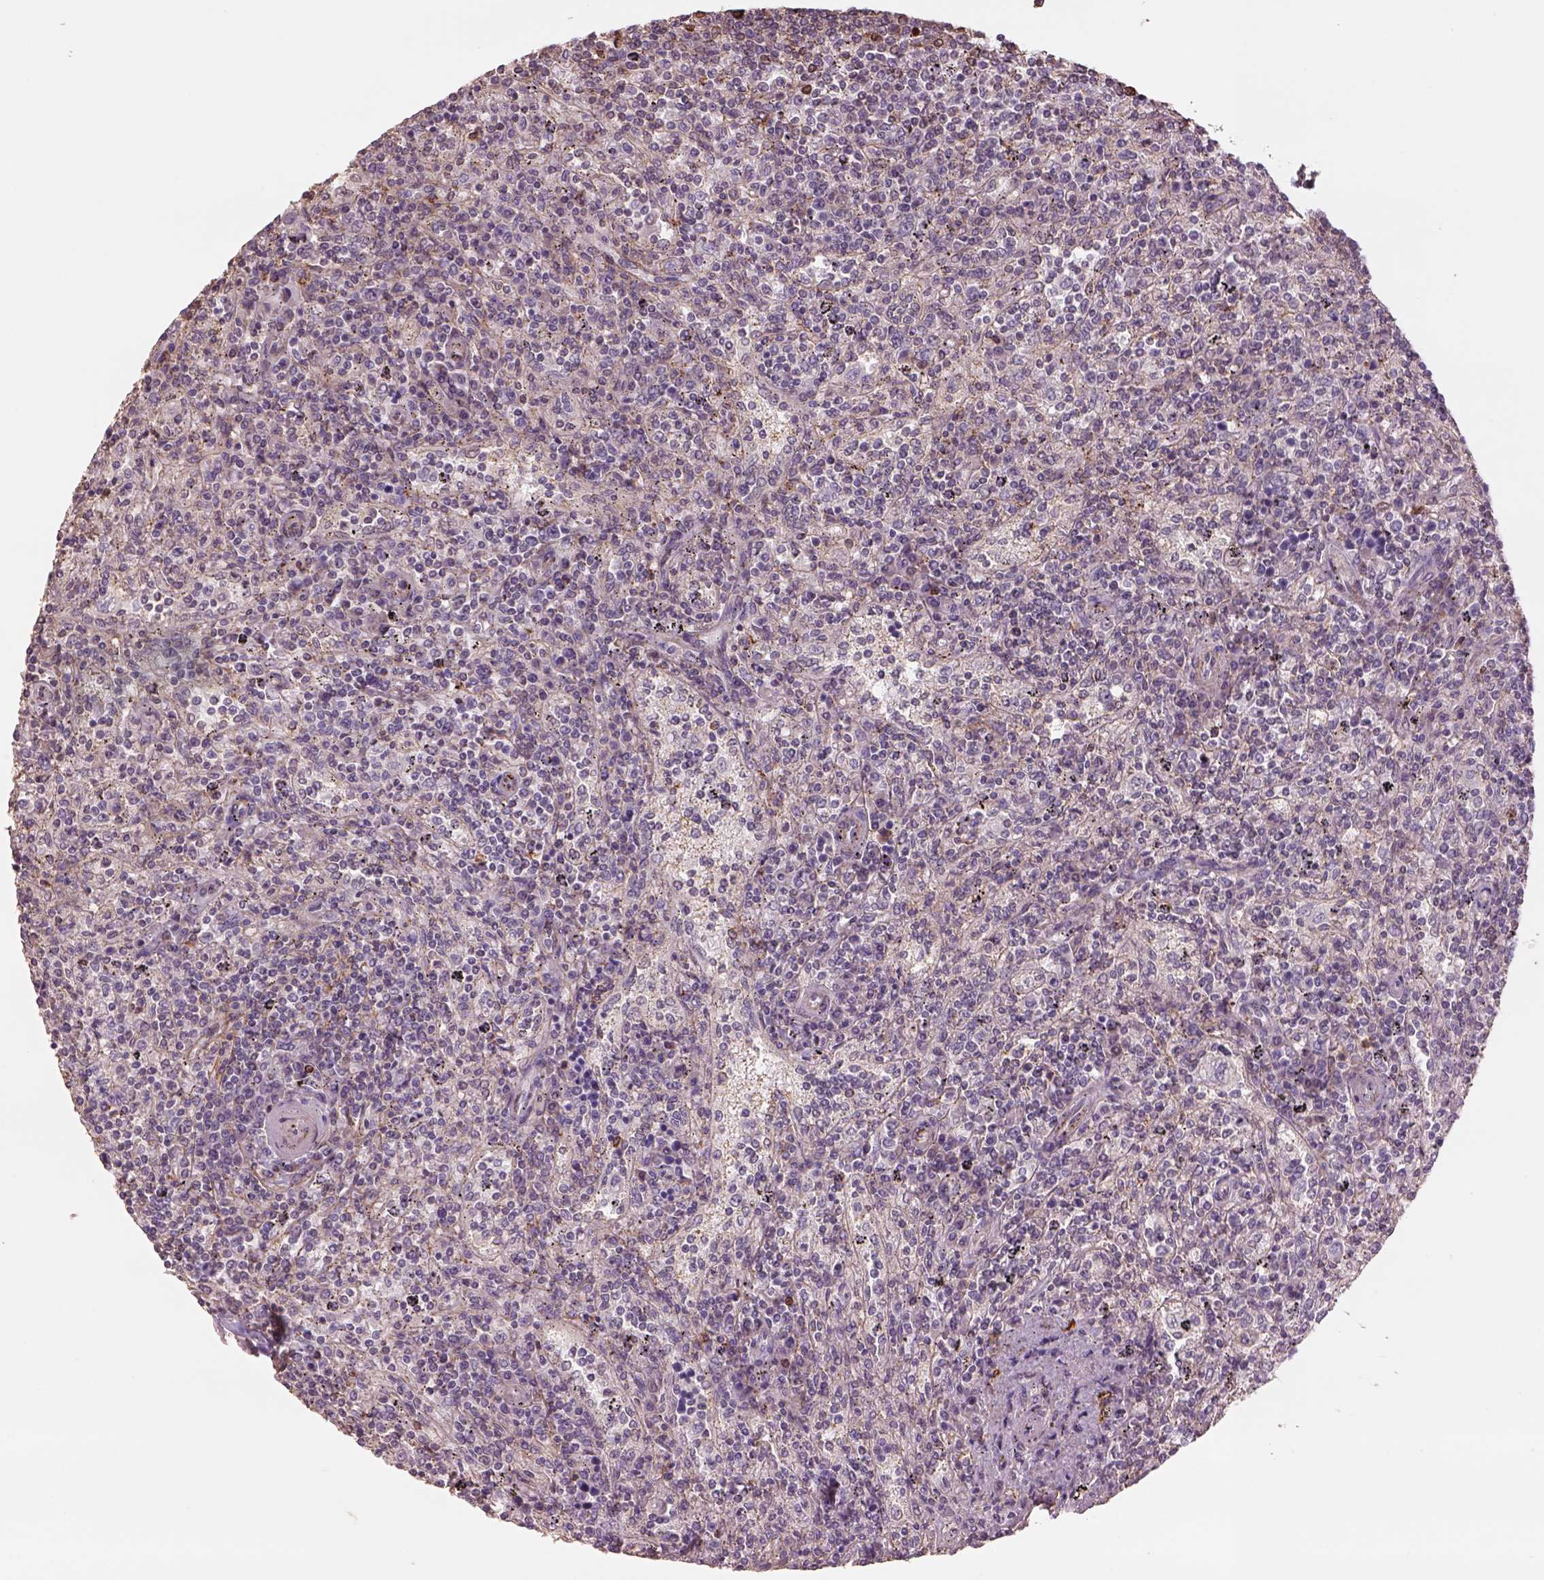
{"staining": {"intensity": "negative", "quantity": "none", "location": "none"}, "tissue": "lymphoma", "cell_type": "Tumor cells", "image_type": "cancer", "snomed": [{"axis": "morphology", "description": "Malignant lymphoma, non-Hodgkin's type, Low grade"}, {"axis": "topography", "description": "Spleen"}], "caption": "Human low-grade malignant lymphoma, non-Hodgkin's type stained for a protein using IHC demonstrates no positivity in tumor cells.", "gene": "LIN7A", "patient": {"sex": "male", "age": 62}}